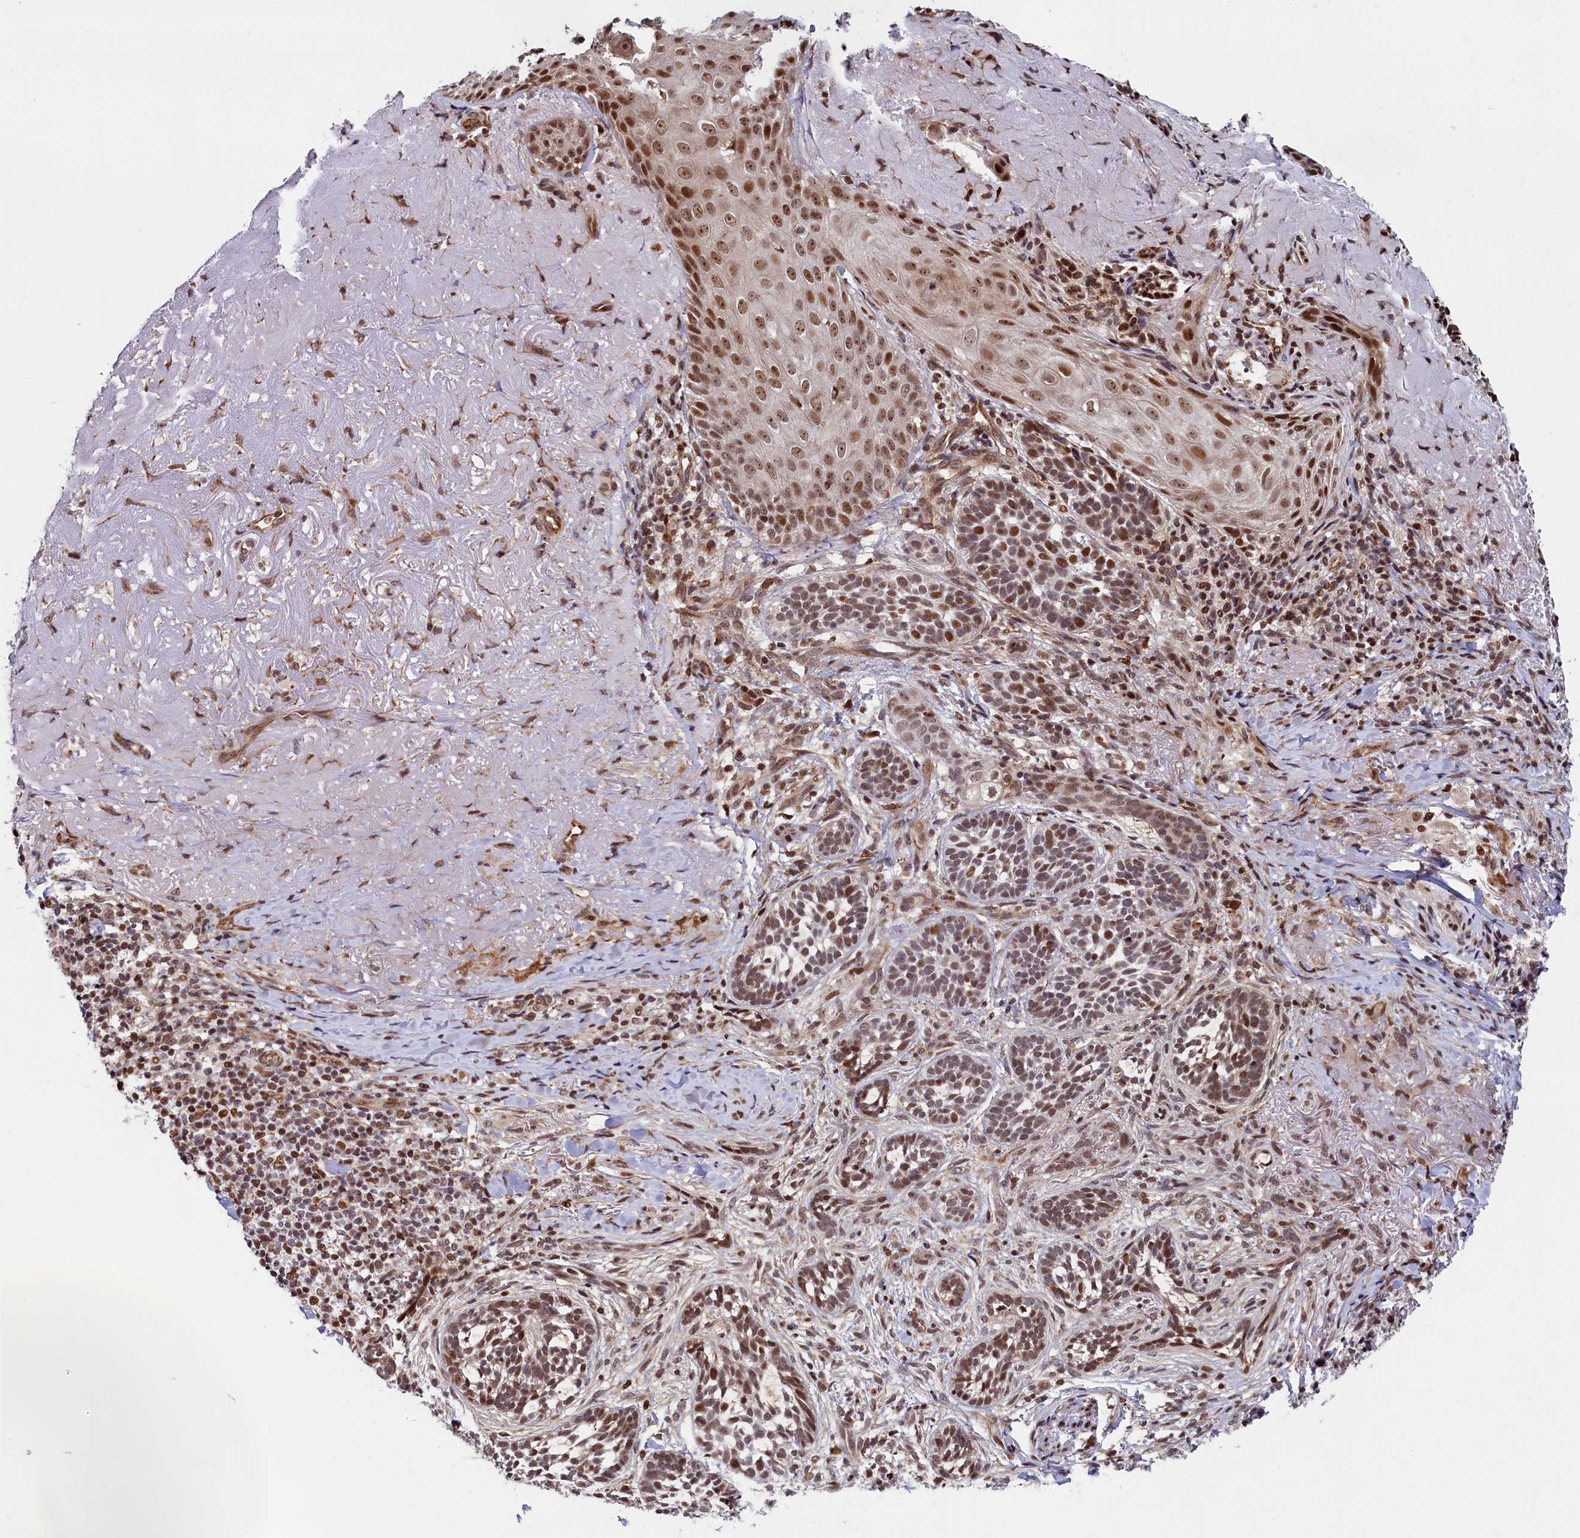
{"staining": {"intensity": "moderate", "quantity": "25%-75%", "location": "nuclear"}, "tissue": "skin cancer", "cell_type": "Tumor cells", "image_type": "cancer", "snomed": [{"axis": "morphology", "description": "Basal cell carcinoma"}, {"axis": "topography", "description": "Skin"}], "caption": "This micrograph demonstrates skin cancer stained with immunohistochemistry to label a protein in brown. The nuclear of tumor cells show moderate positivity for the protein. Nuclei are counter-stained blue.", "gene": "LEO1", "patient": {"sex": "male", "age": 71}}